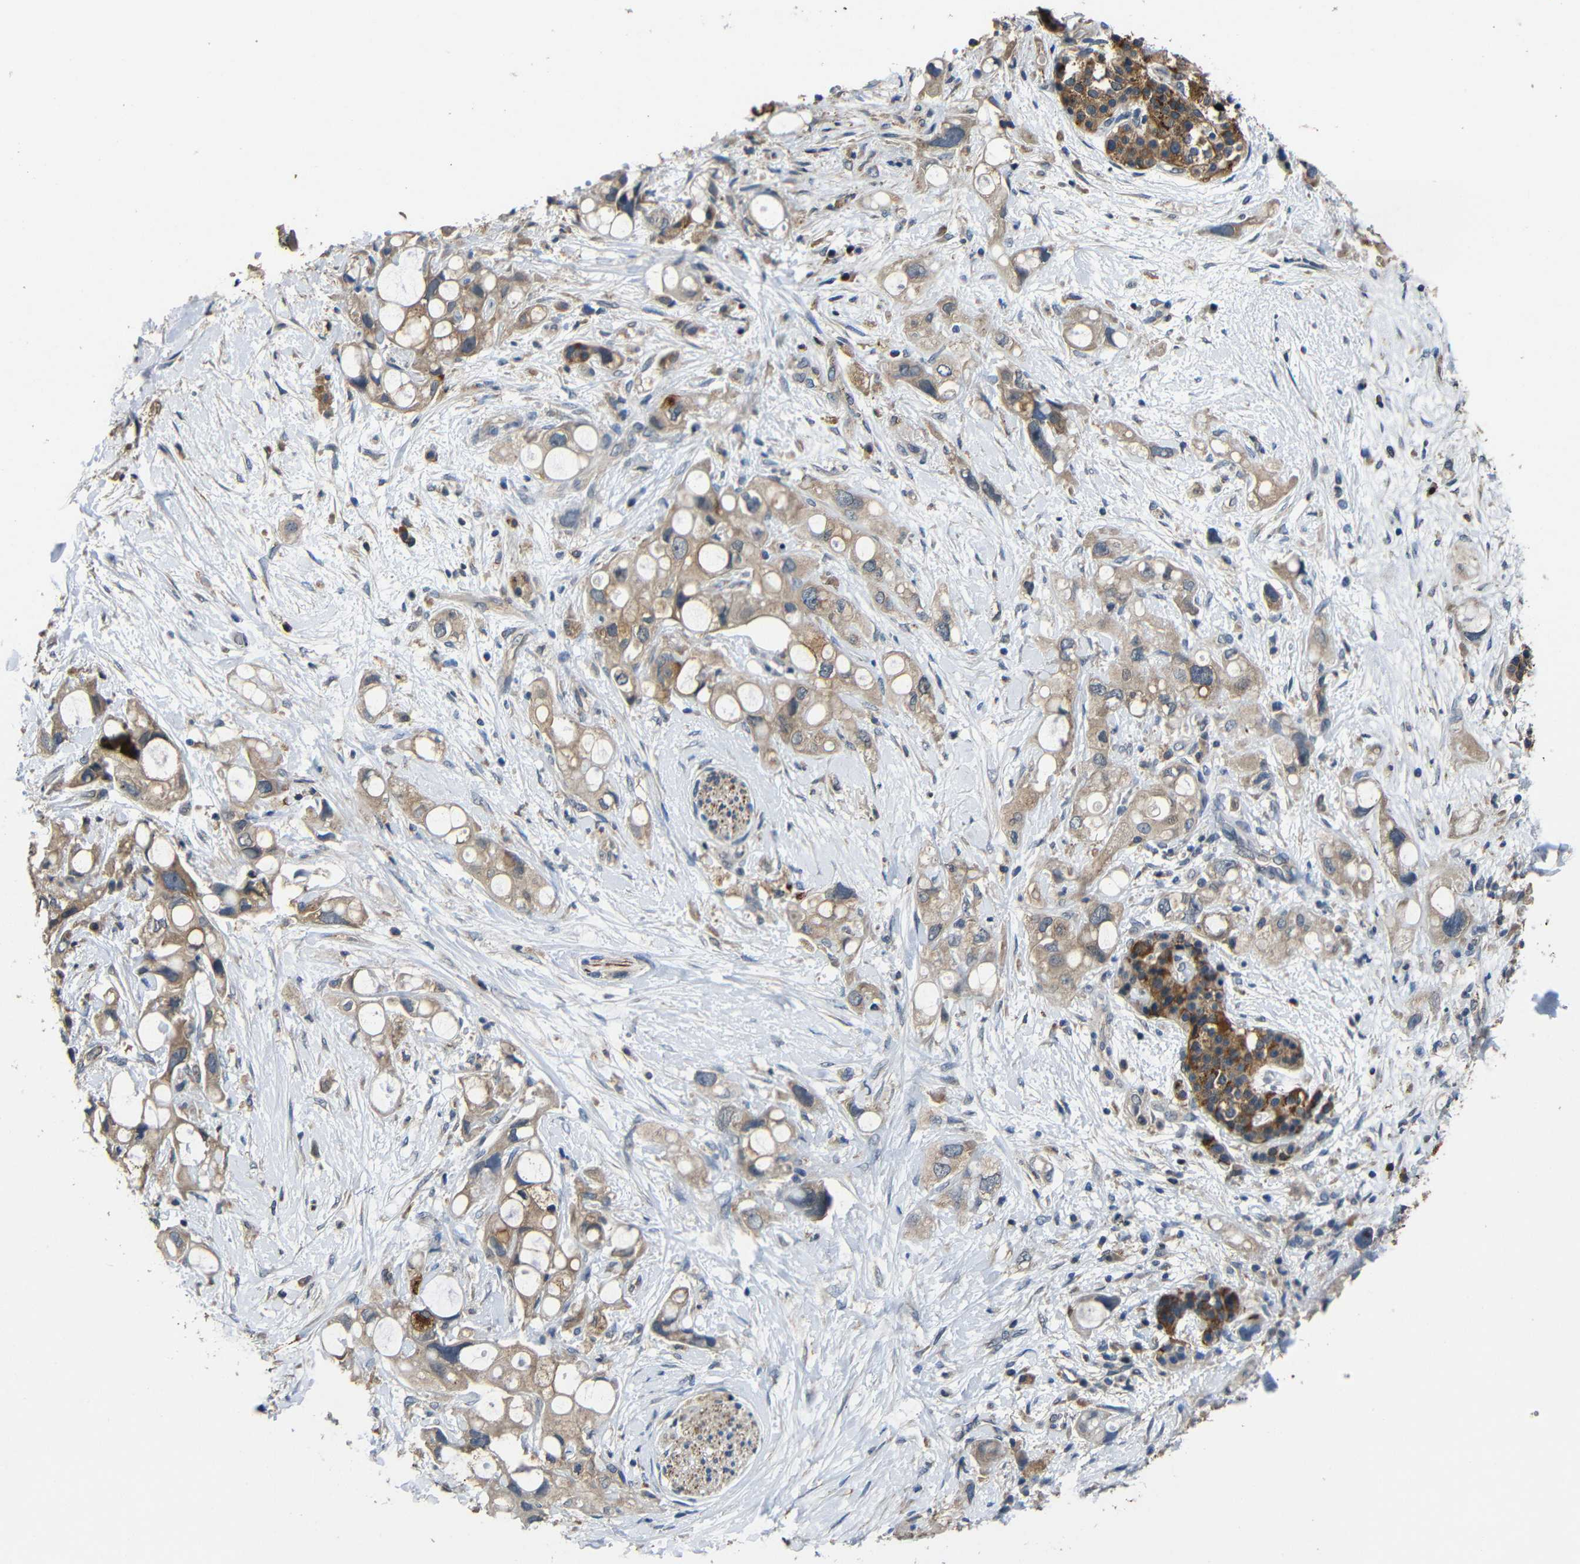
{"staining": {"intensity": "weak", "quantity": ">75%", "location": "cytoplasmic/membranous"}, "tissue": "pancreatic cancer", "cell_type": "Tumor cells", "image_type": "cancer", "snomed": [{"axis": "morphology", "description": "Adenocarcinoma, NOS"}, {"axis": "topography", "description": "Pancreas"}], "caption": "Pancreatic cancer (adenocarcinoma) stained with a protein marker demonstrates weak staining in tumor cells.", "gene": "C6orf89", "patient": {"sex": "female", "age": 56}}